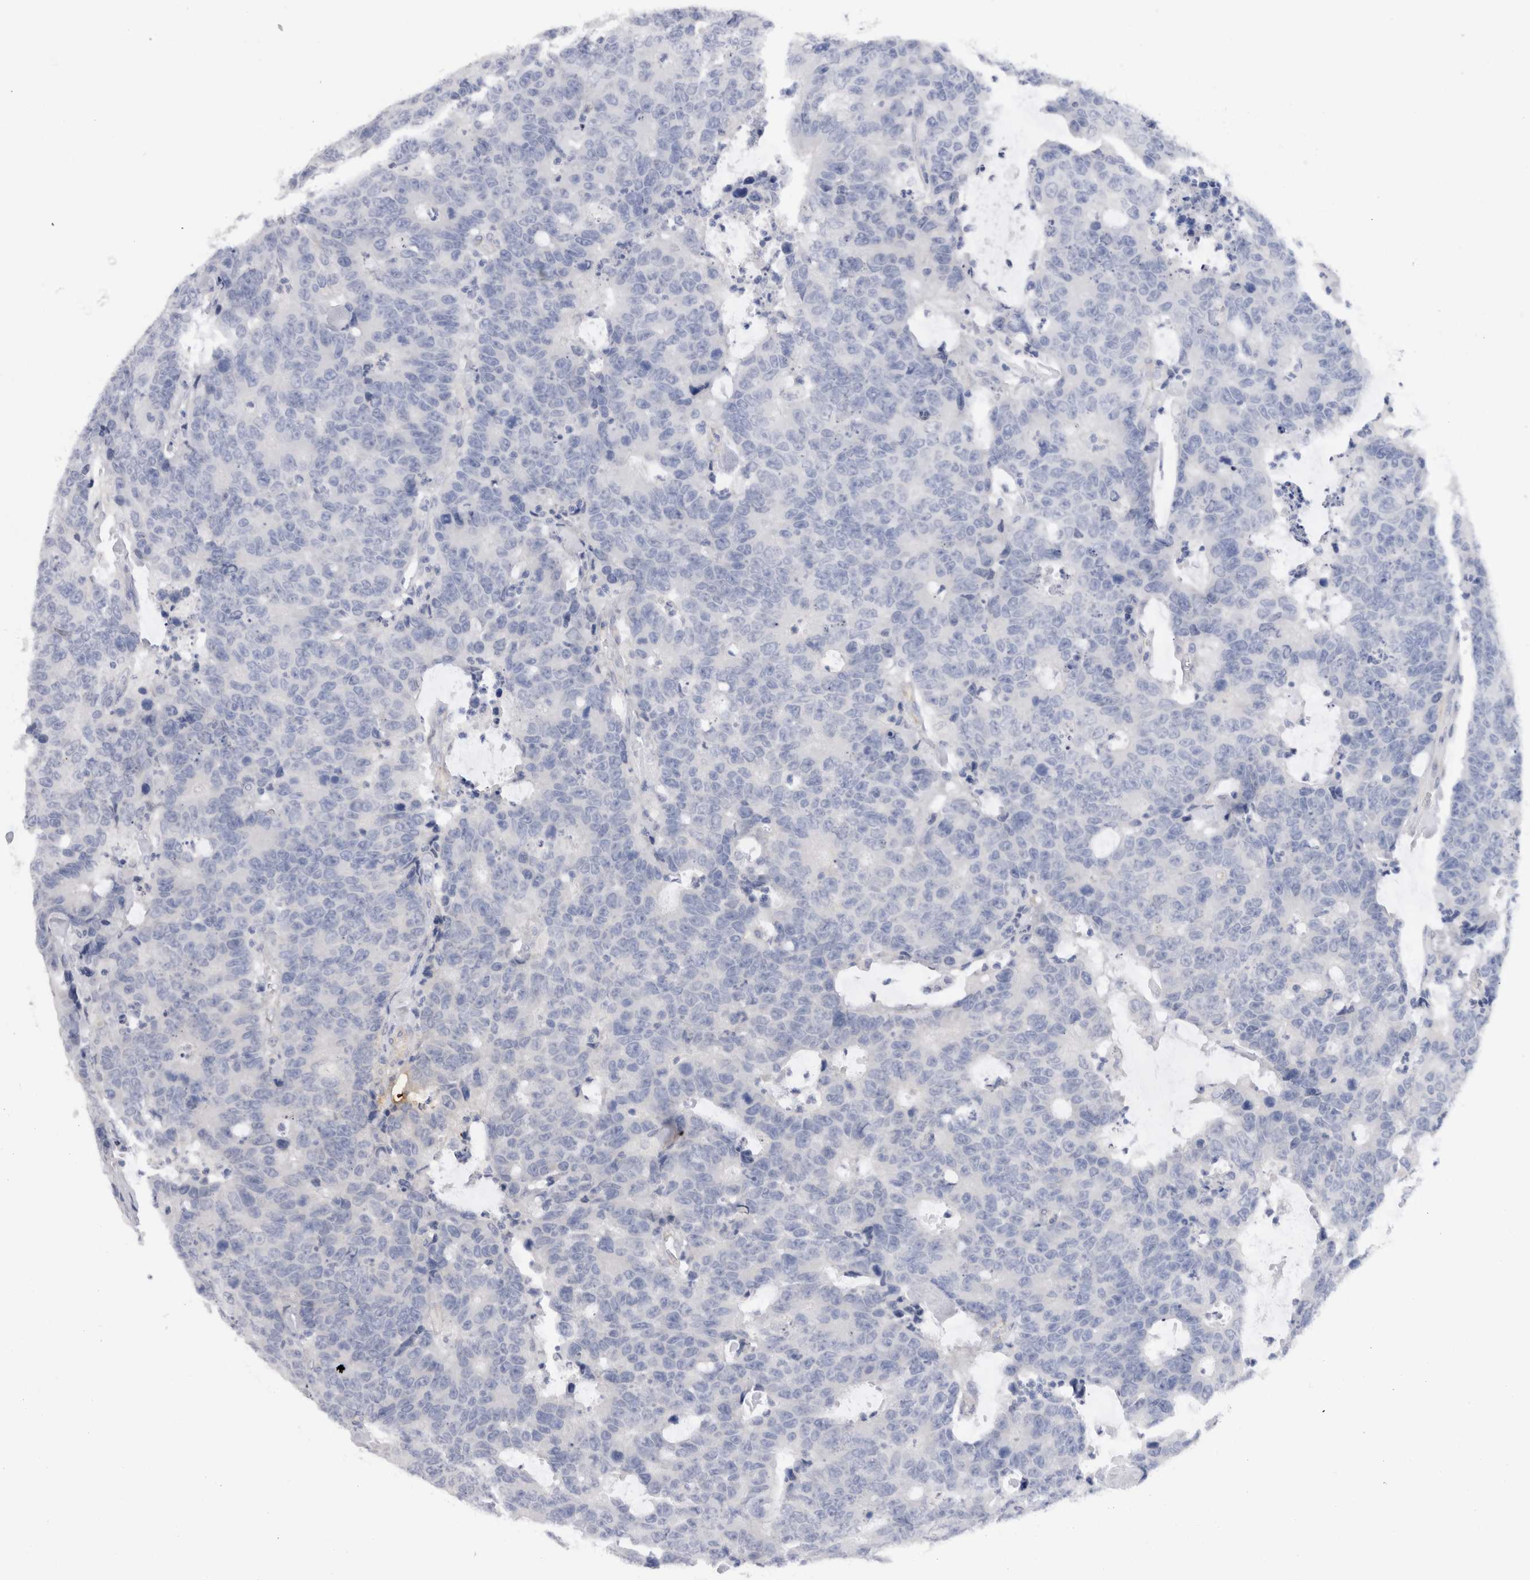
{"staining": {"intensity": "negative", "quantity": "none", "location": "none"}, "tissue": "colorectal cancer", "cell_type": "Tumor cells", "image_type": "cancer", "snomed": [{"axis": "morphology", "description": "Adenocarcinoma, NOS"}, {"axis": "topography", "description": "Colon"}], "caption": "High power microscopy photomicrograph of an immunohistochemistry image of colorectal adenocarcinoma, revealing no significant positivity in tumor cells.", "gene": "CDH6", "patient": {"sex": "female", "age": 86}}